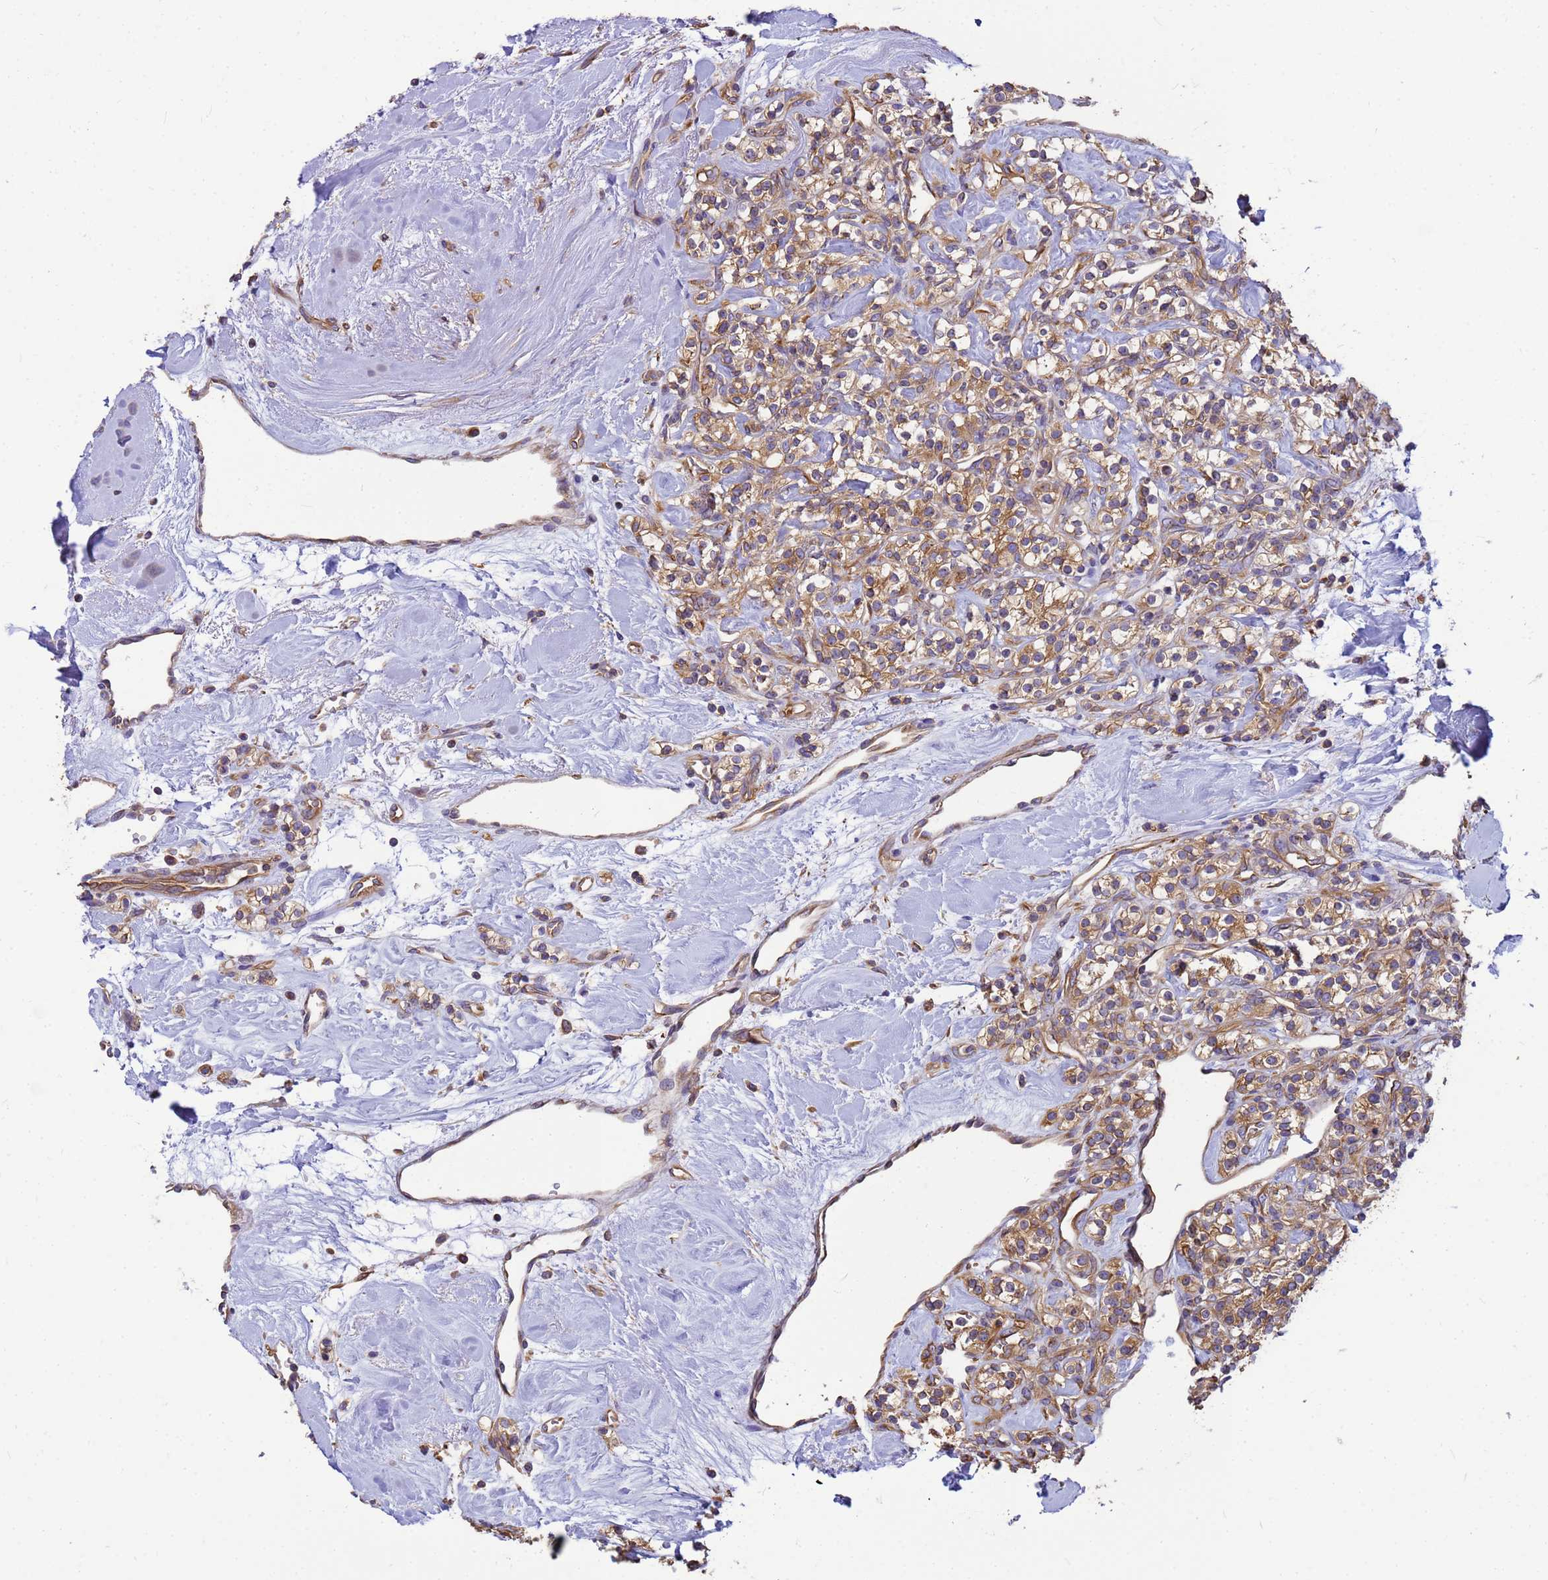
{"staining": {"intensity": "moderate", "quantity": ">75%", "location": "cytoplasmic/membranous"}, "tissue": "renal cancer", "cell_type": "Tumor cells", "image_type": "cancer", "snomed": [{"axis": "morphology", "description": "Adenocarcinoma, NOS"}, {"axis": "topography", "description": "Kidney"}], "caption": "This is an image of immunohistochemistry staining of renal cancer, which shows moderate positivity in the cytoplasmic/membranous of tumor cells.", "gene": "TUBB1", "patient": {"sex": "male", "age": 77}}